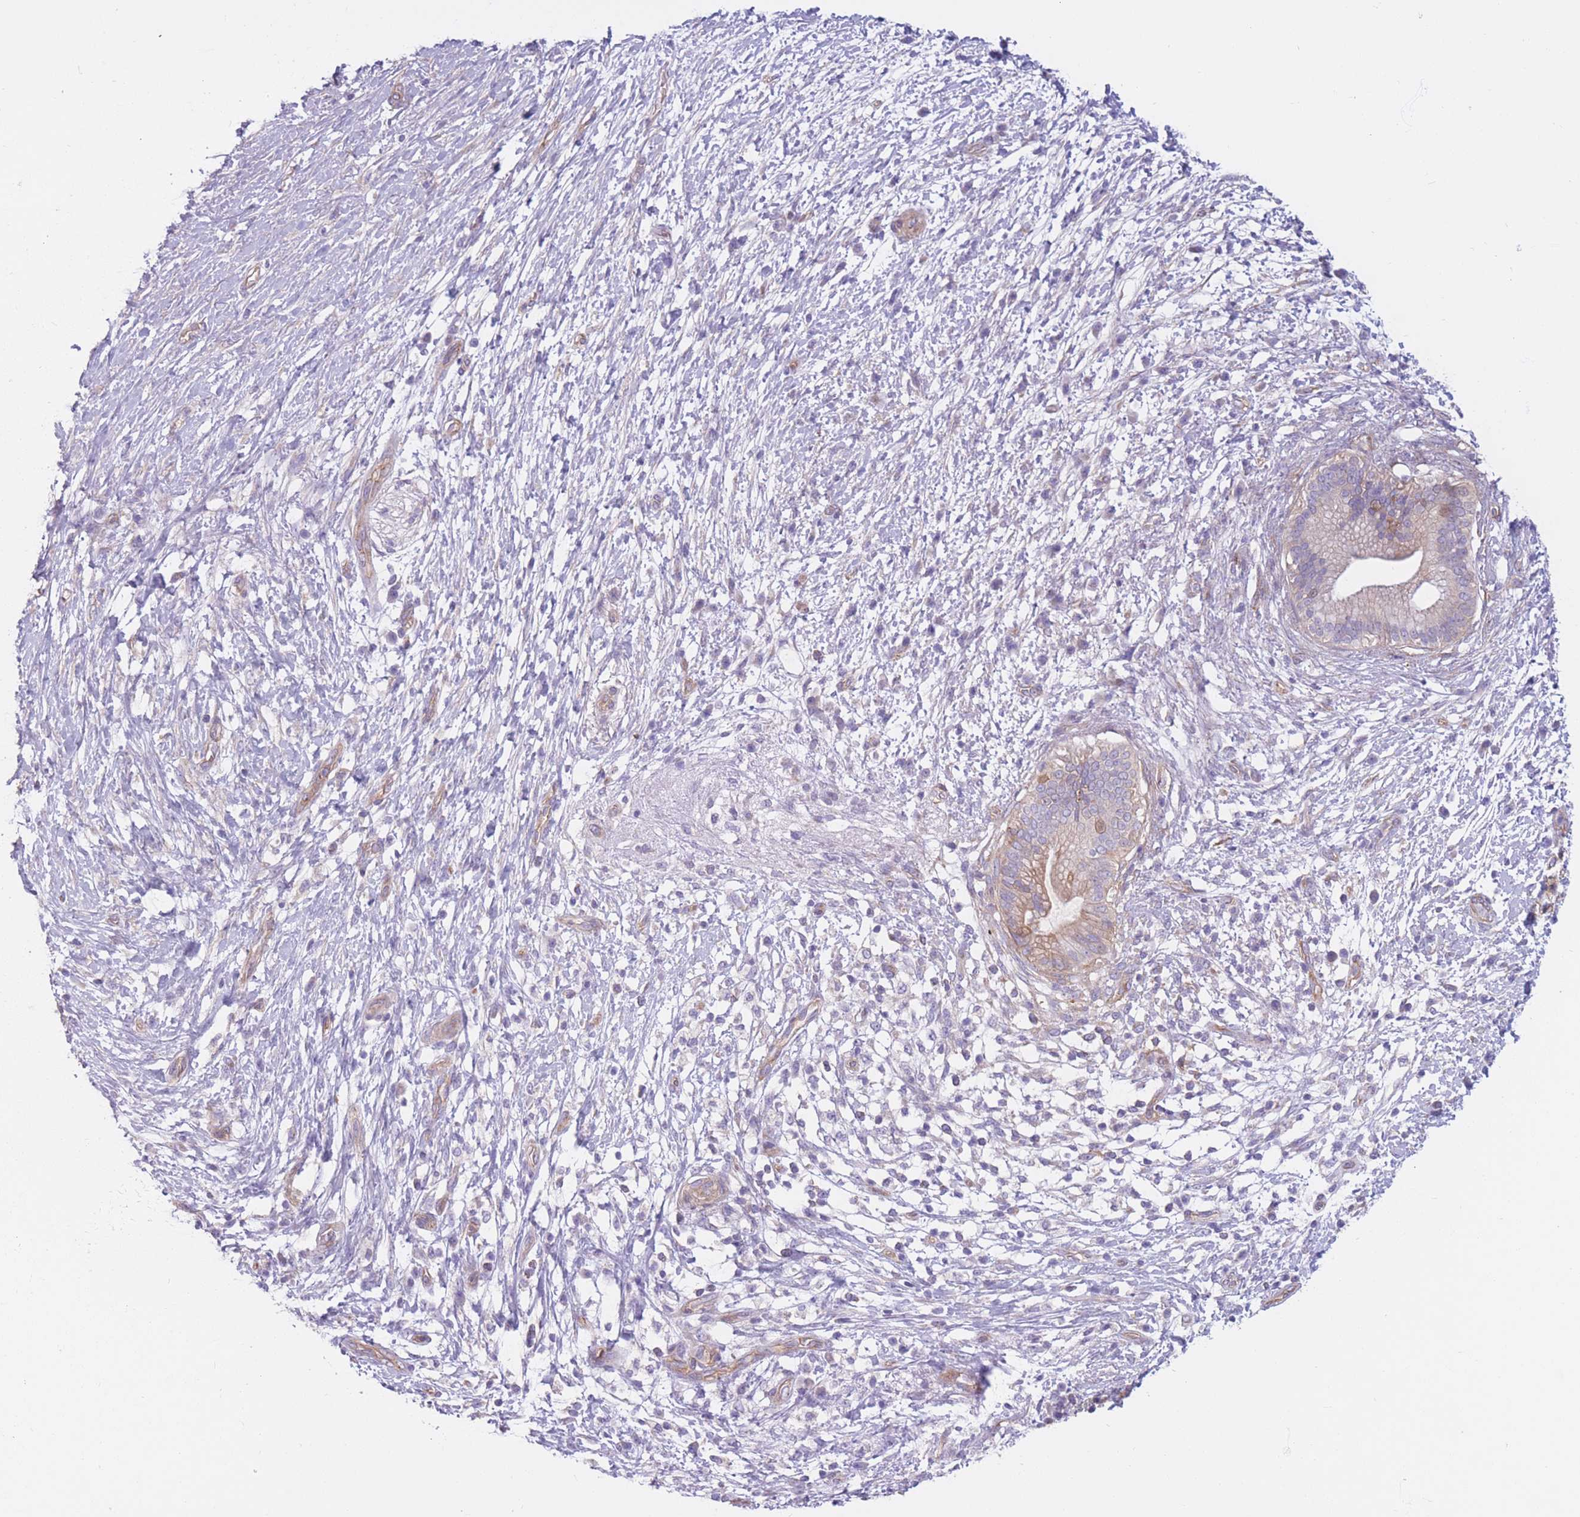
{"staining": {"intensity": "weak", "quantity": "<25%", "location": "cytoplasmic/membranous"}, "tissue": "pancreatic cancer", "cell_type": "Tumor cells", "image_type": "cancer", "snomed": [{"axis": "morphology", "description": "Adenocarcinoma, NOS"}, {"axis": "topography", "description": "Pancreas"}], "caption": "This is an immunohistochemistry image of pancreatic cancer (adenocarcinoma). There is no staining in tumor cells.", "gene": "SERPINB3", "patient": {"sex": "female", "age": 72}}